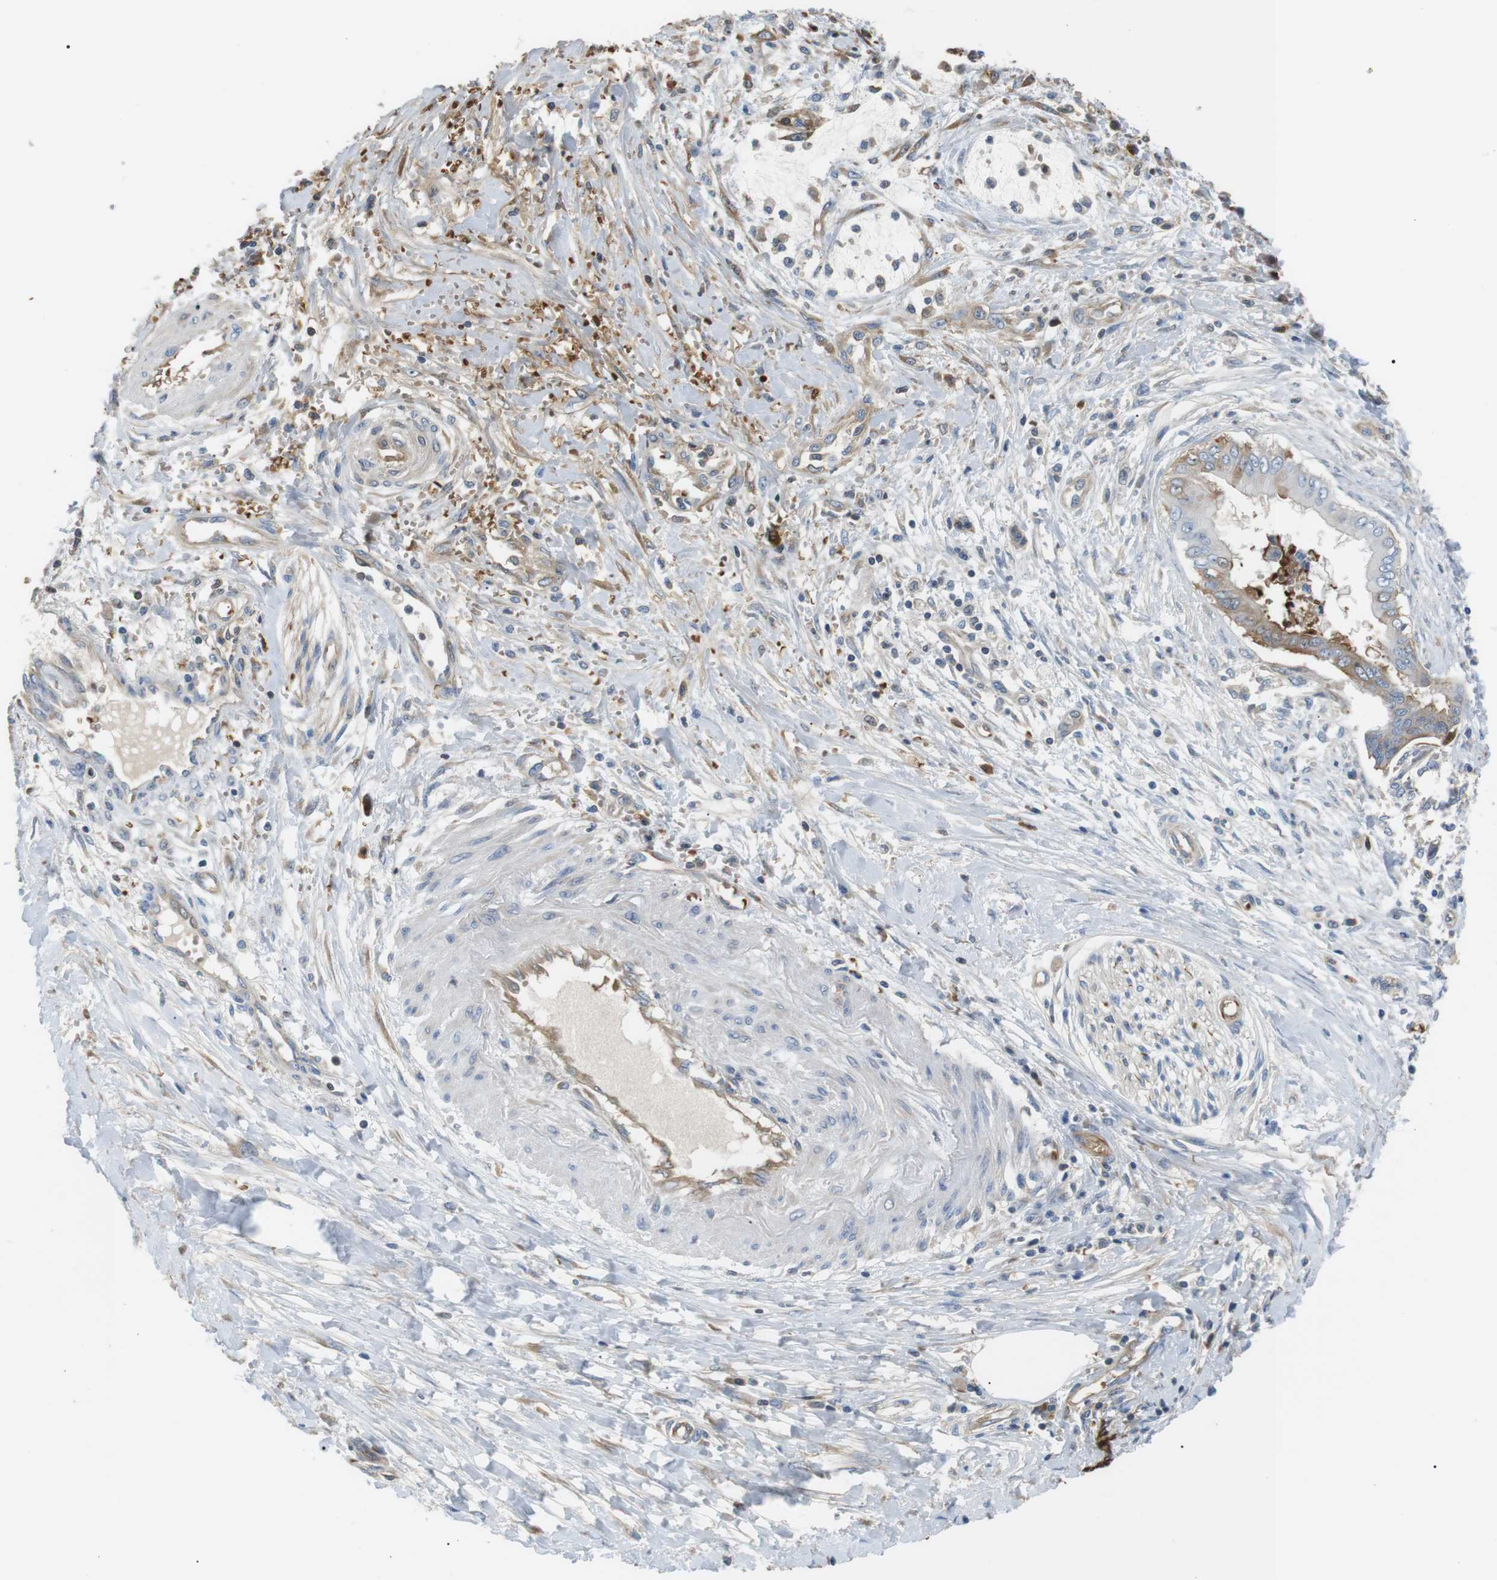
{"staining": {"intensity": "moderate", "quantity": "<25%", "location": "cytoplasmic/membranous"}, "tissue": "pancreatic cancer", "cell_type": "Tumor cells", "image_type": "cancer", "snomed": [{"axis": "morphology", "description": "Adenocarcinoma, NOS"}, {"axis": "topography", "description": "Pancreas"}], "caption": "Moderate cytoplasmic/membranous protein positivity is seen in approximately <25% of tumor cells in pancreatic adenocarcinoma.", "gene": "ADCY10", "patient": {"sex": "male", "age": 56}}